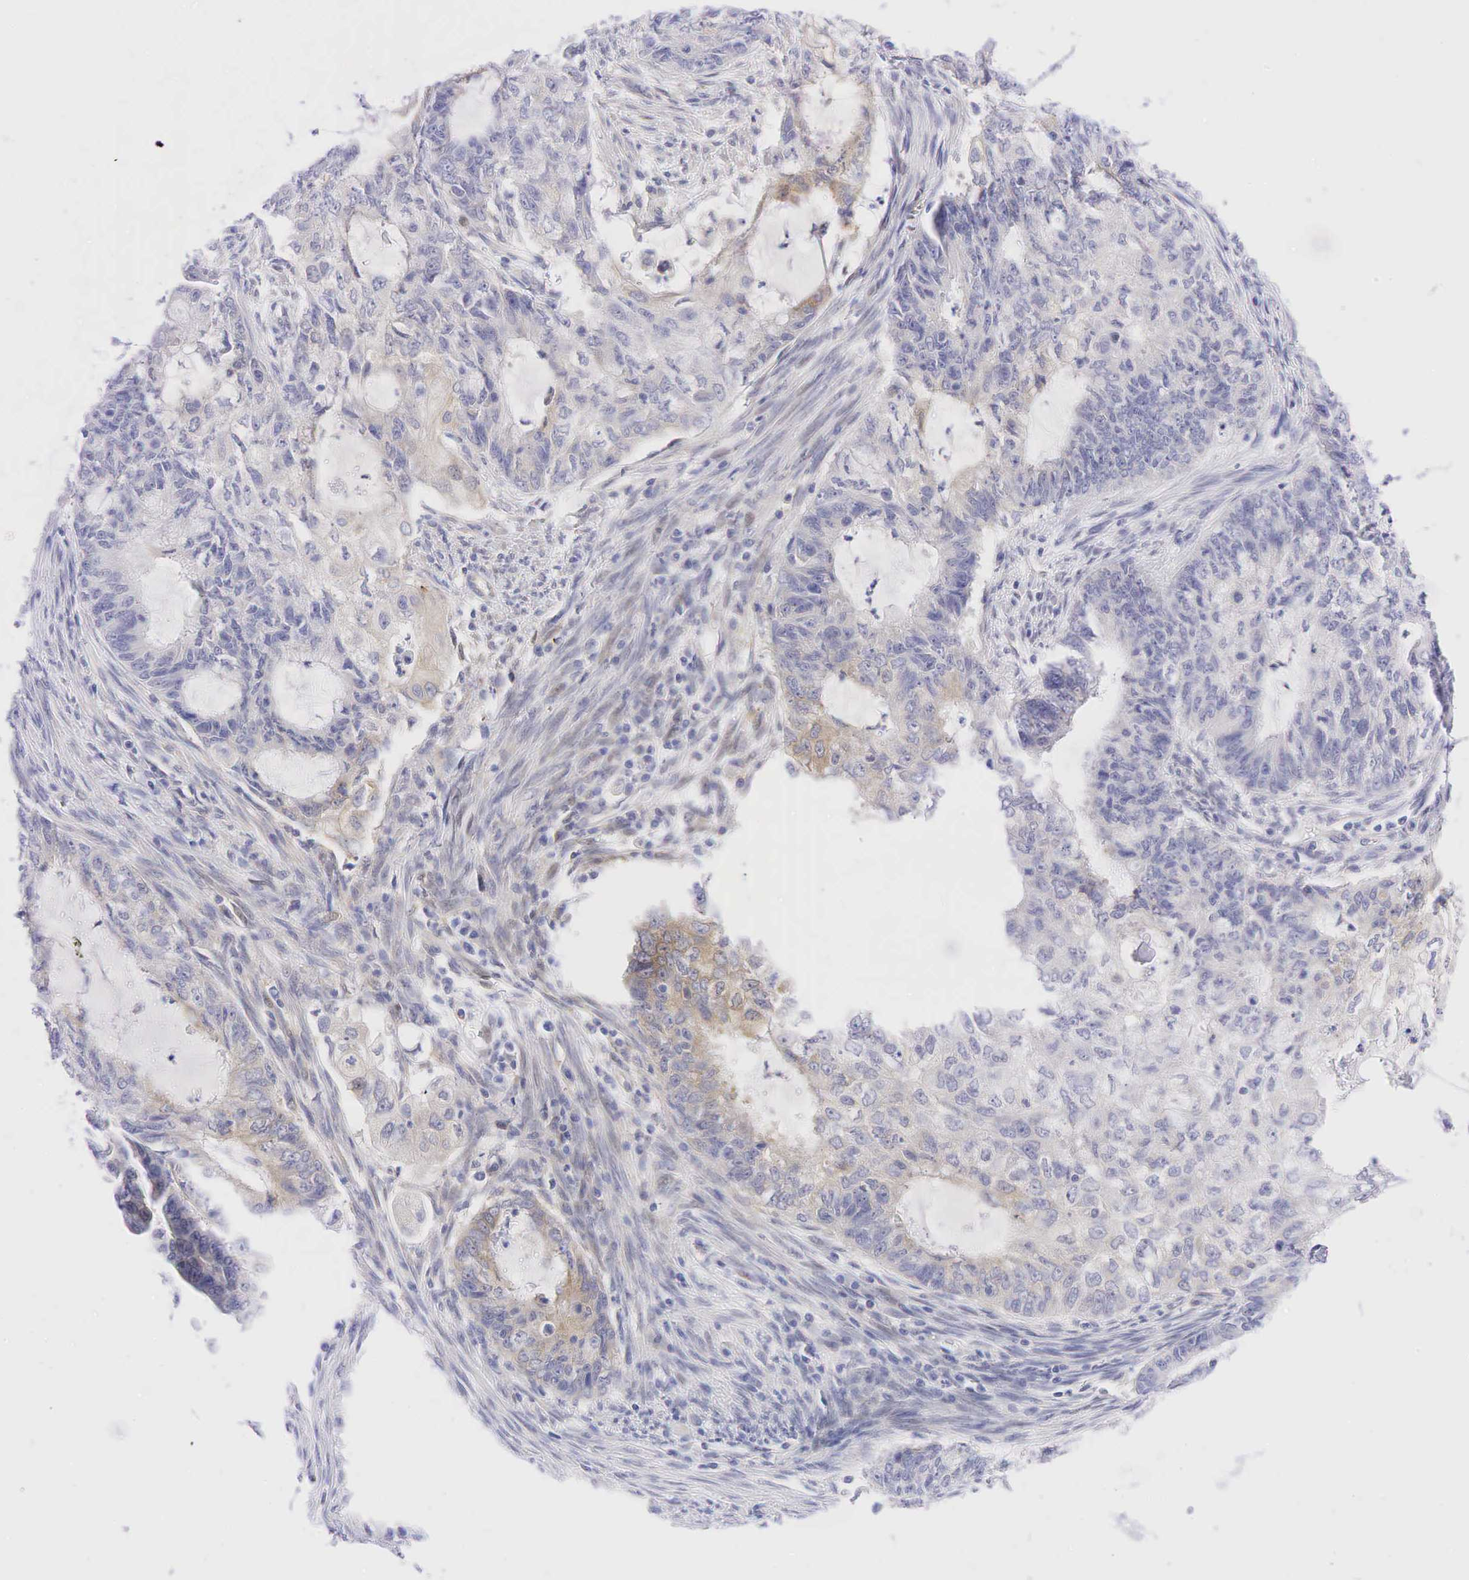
{"staining": {"intensity": "weak", "quantity": "<25%", "location": "cytoplasmic/membranous"}, "tissue": "endometrial cancer", "cell_type": "Tumor cells", "image_type": "cancer", "snomed": [{"axis": "morphology", "description": "Adenocarcinoma, NOS"}, {"axis": "topography", "description": "Endometrium"}], "caption": "Tumor cells show no significant positivity in adenocarcinoma (endometrial). The staining was performed using DAB to visualize the protein expression in brown, while the nuclei were stained in blue with hematoxylin (Magnification: 20x).", "gene": "AR", "patient": {"sex": "female", "age": 75}}